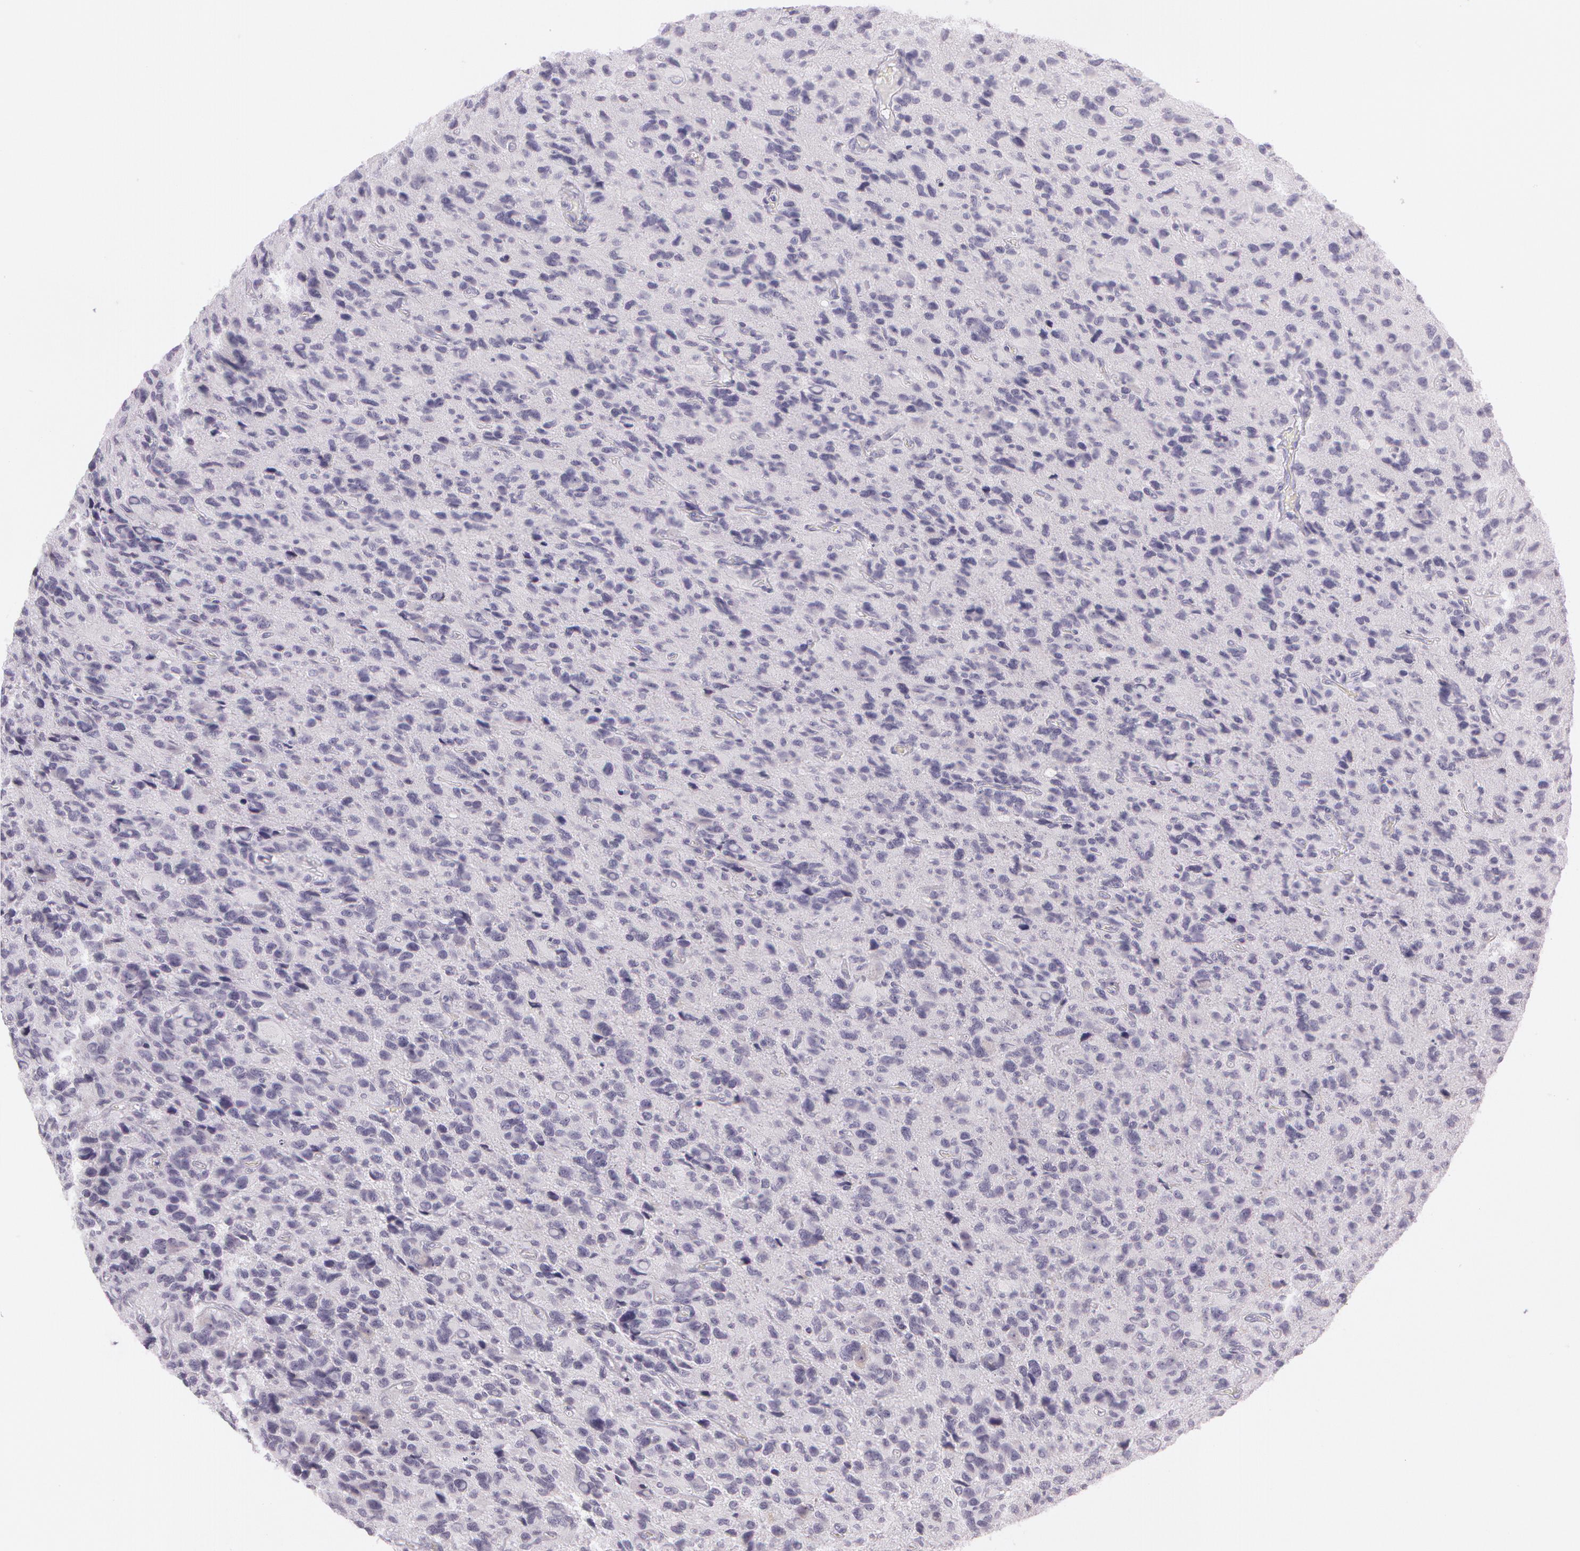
{"staining": {"intensity": "negative", "quantity": "none", "location": "none"}, "tissue": "glioma", "cell_type": "Tumor cells", "image_type": "cancer", "snomed": [{"axis": "morphology", "description": "Glioma, malignant, High grade"}, {"axis": "topography", "description": "Brain"}], "caption": "The immunohistochemistry (IHC) photomicrograph has no significant staining in tumor cells of malignant glioma (high-grade) tissue.", "gene": "OTC", "patient": {"sex": "male", "age": 77}}